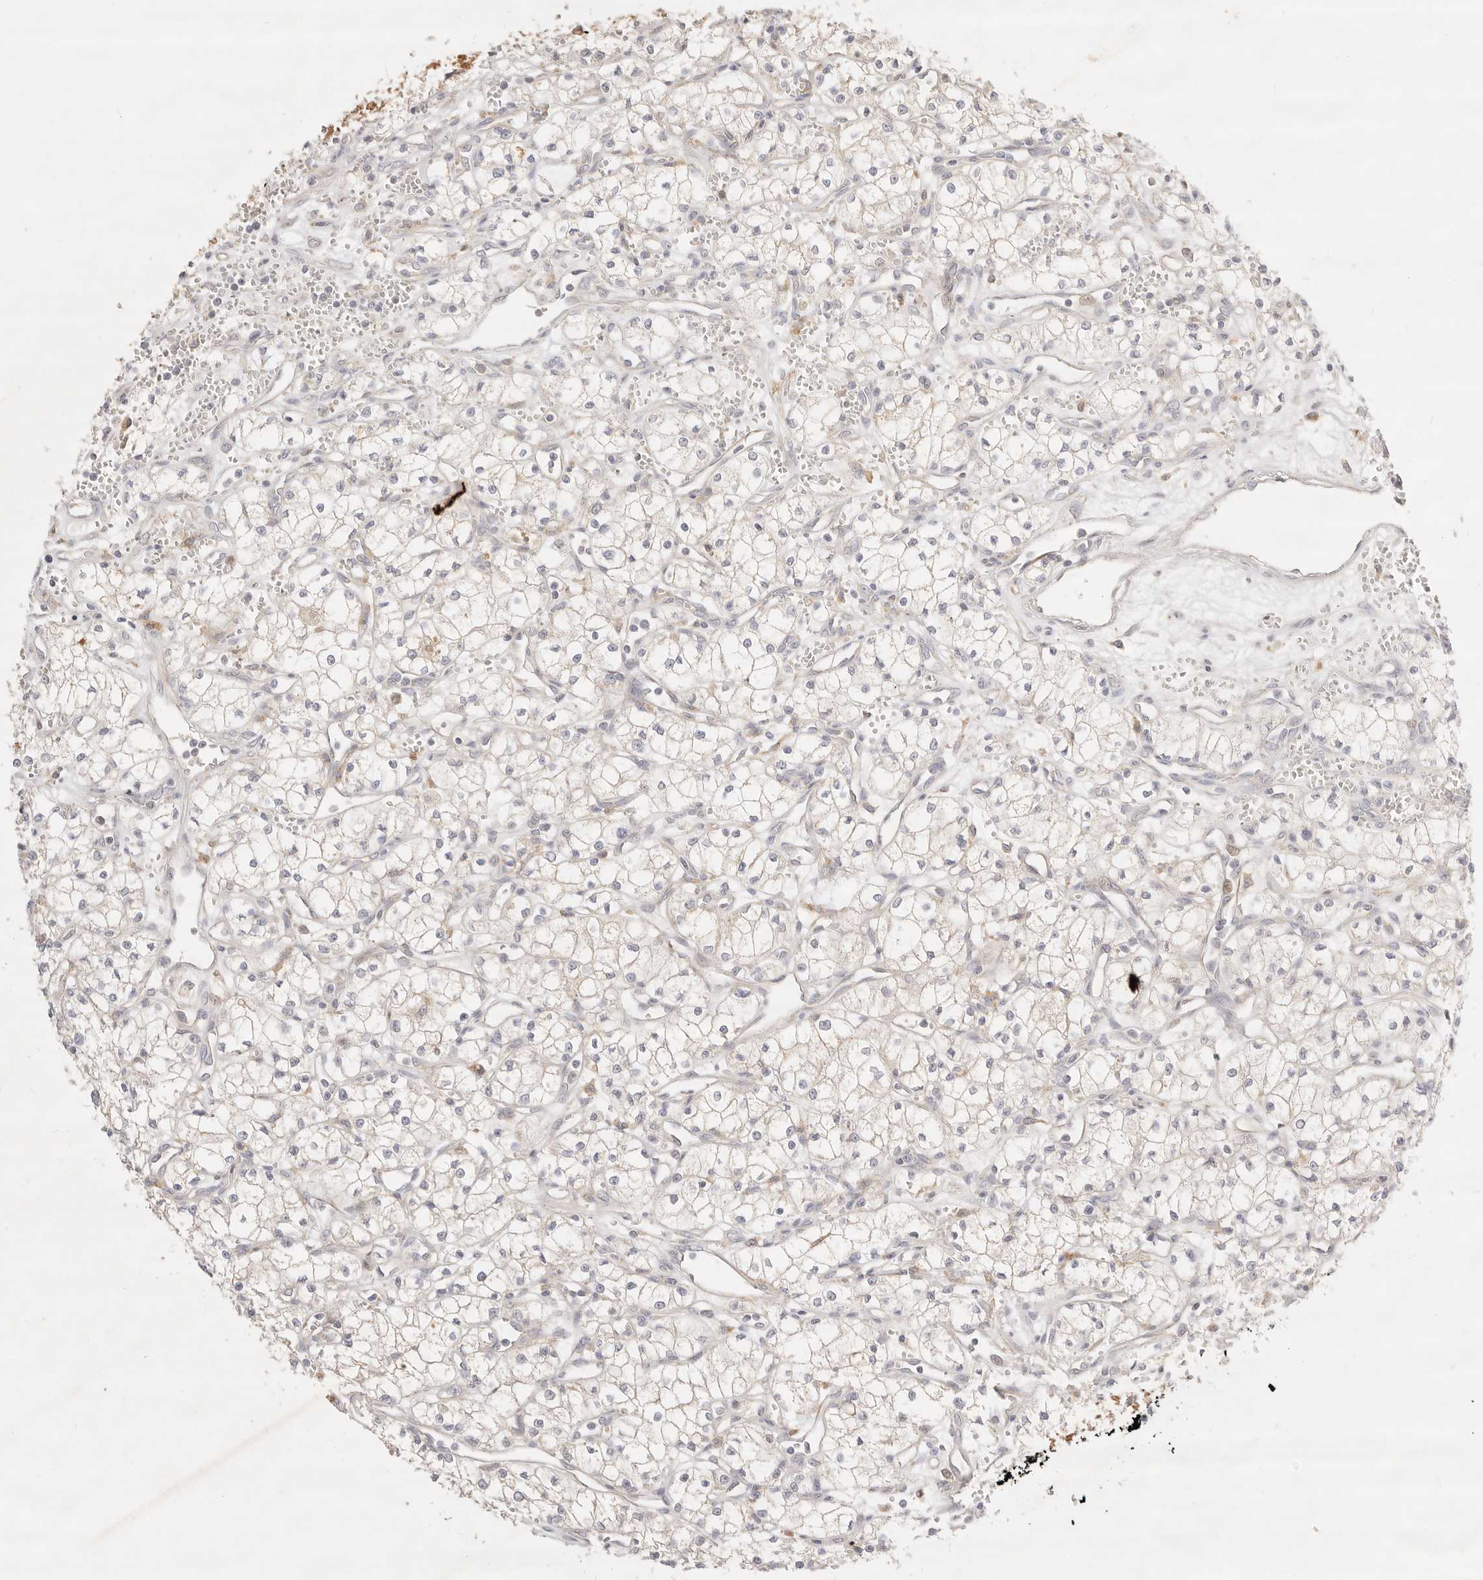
{"staining": {"intensity": "negative", "quantity": "none", "location": "none"}, "tissue": "renal cancer", "cell_type": "Tumor cells", "image_type": "cancer", "snomed": [{"axis": "morphology", "description": "Adenocarcinoma, NOS"}, {"axis": "topography", "description": "Kidney"}], "caption": "Adenocarcinoma (renal) was stained to show a protein in brown. There is no significant expression in tumor cells.", "gene": "ACOX1", "patient": {"sex": "male", "age": 59}}